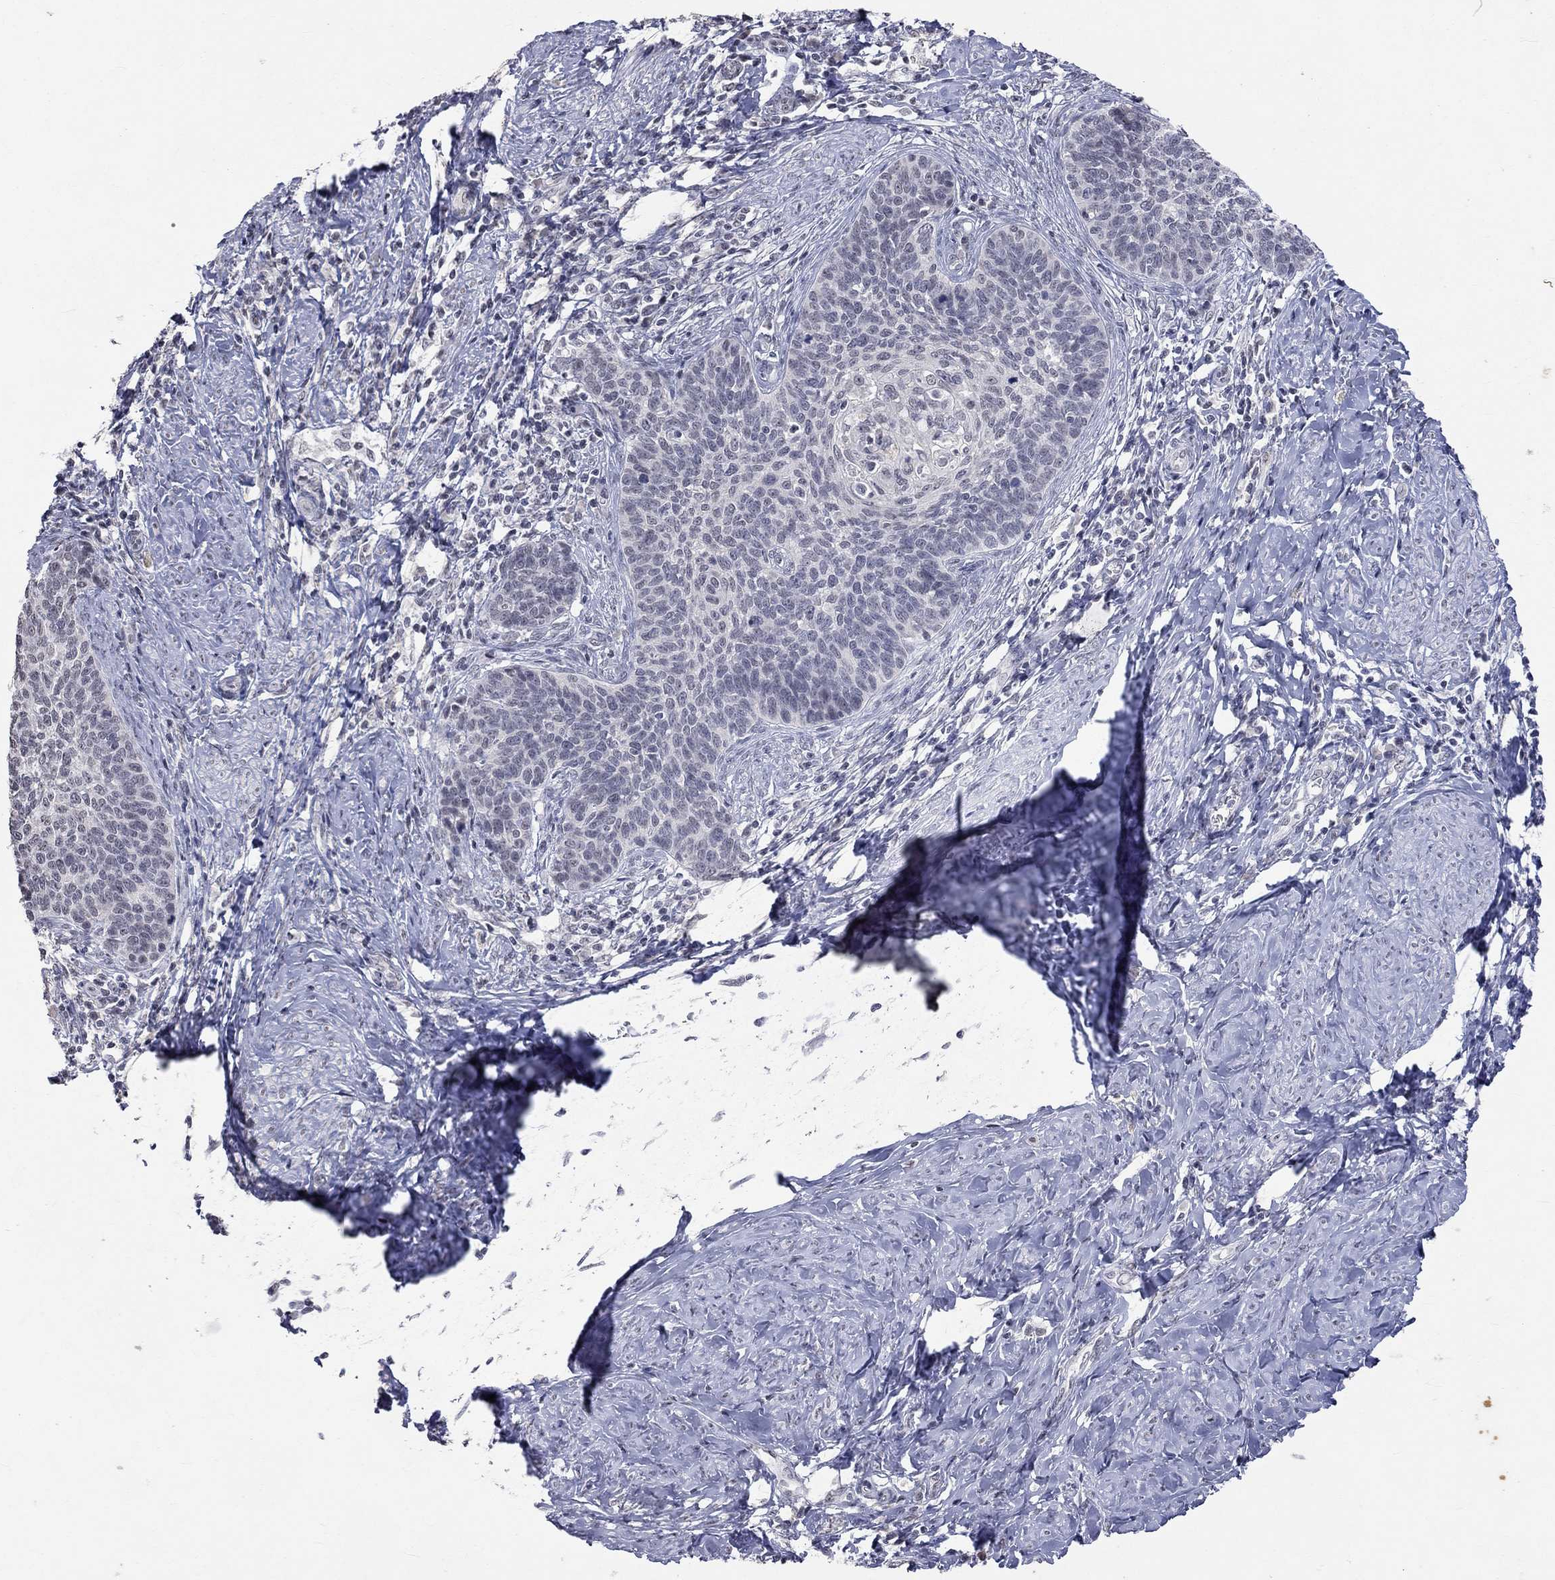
{"staining": {"intensity": "negative", "quantity": "none", "location": "none"}, "tissue": "cervical cancer", "cell_type": "Tumor cells", "image_type": "cancer", "snomed": [{"axis": "morphology", "description": "Normal tissue, NOS"}, {"axis": "morphology", "description": "Squamous cell carcinoma, NOS"}, {"axis": "topography", "description": "Cervix"}], "caption": "A high-resolution photomicrograph shows immunohistochemistry staining of cervical cancer (squamous cell carcinoma), which displays no significant staining in tumor cells.", "gene": "TMEM143", "patient": {"sex": "female", "age": 39}}